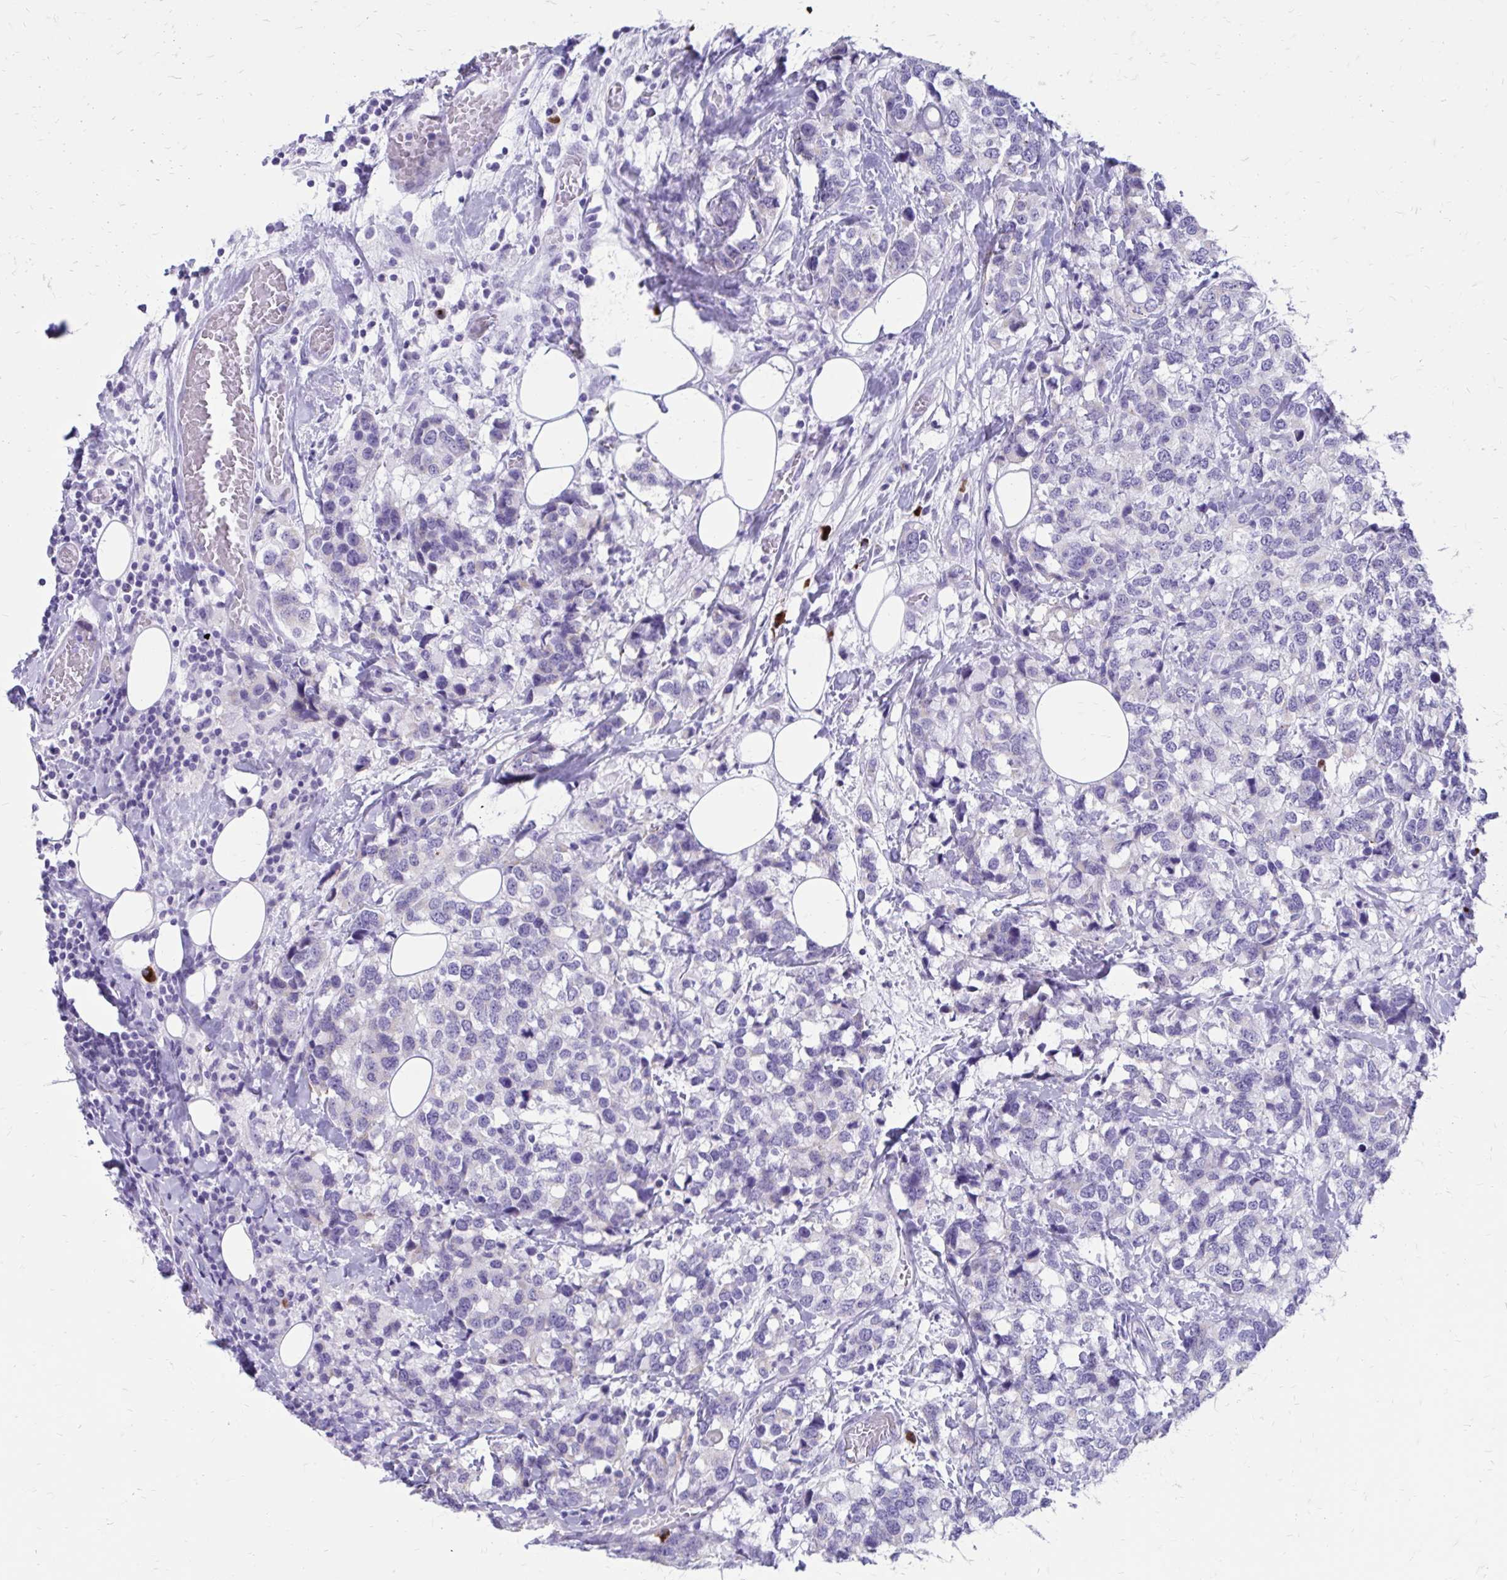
{"staining": {"intensity": "negative", "quantity": "none", "location": "none"}, "tissue": "breast cancer", "cell_type": "Tumor cells", "image_type": "cancer", "snomed": [{"axis": "morphology", "description": "Lobular carcinoma"}, {"axis": "topography", "description": "Breast"}], "caption": "A photomicrograph of human breast cancer (lobular carcinoma) is negative for staining in tumor cells.", "gene": "SATL1", "patient": {"sex": "female", "age": 59}}